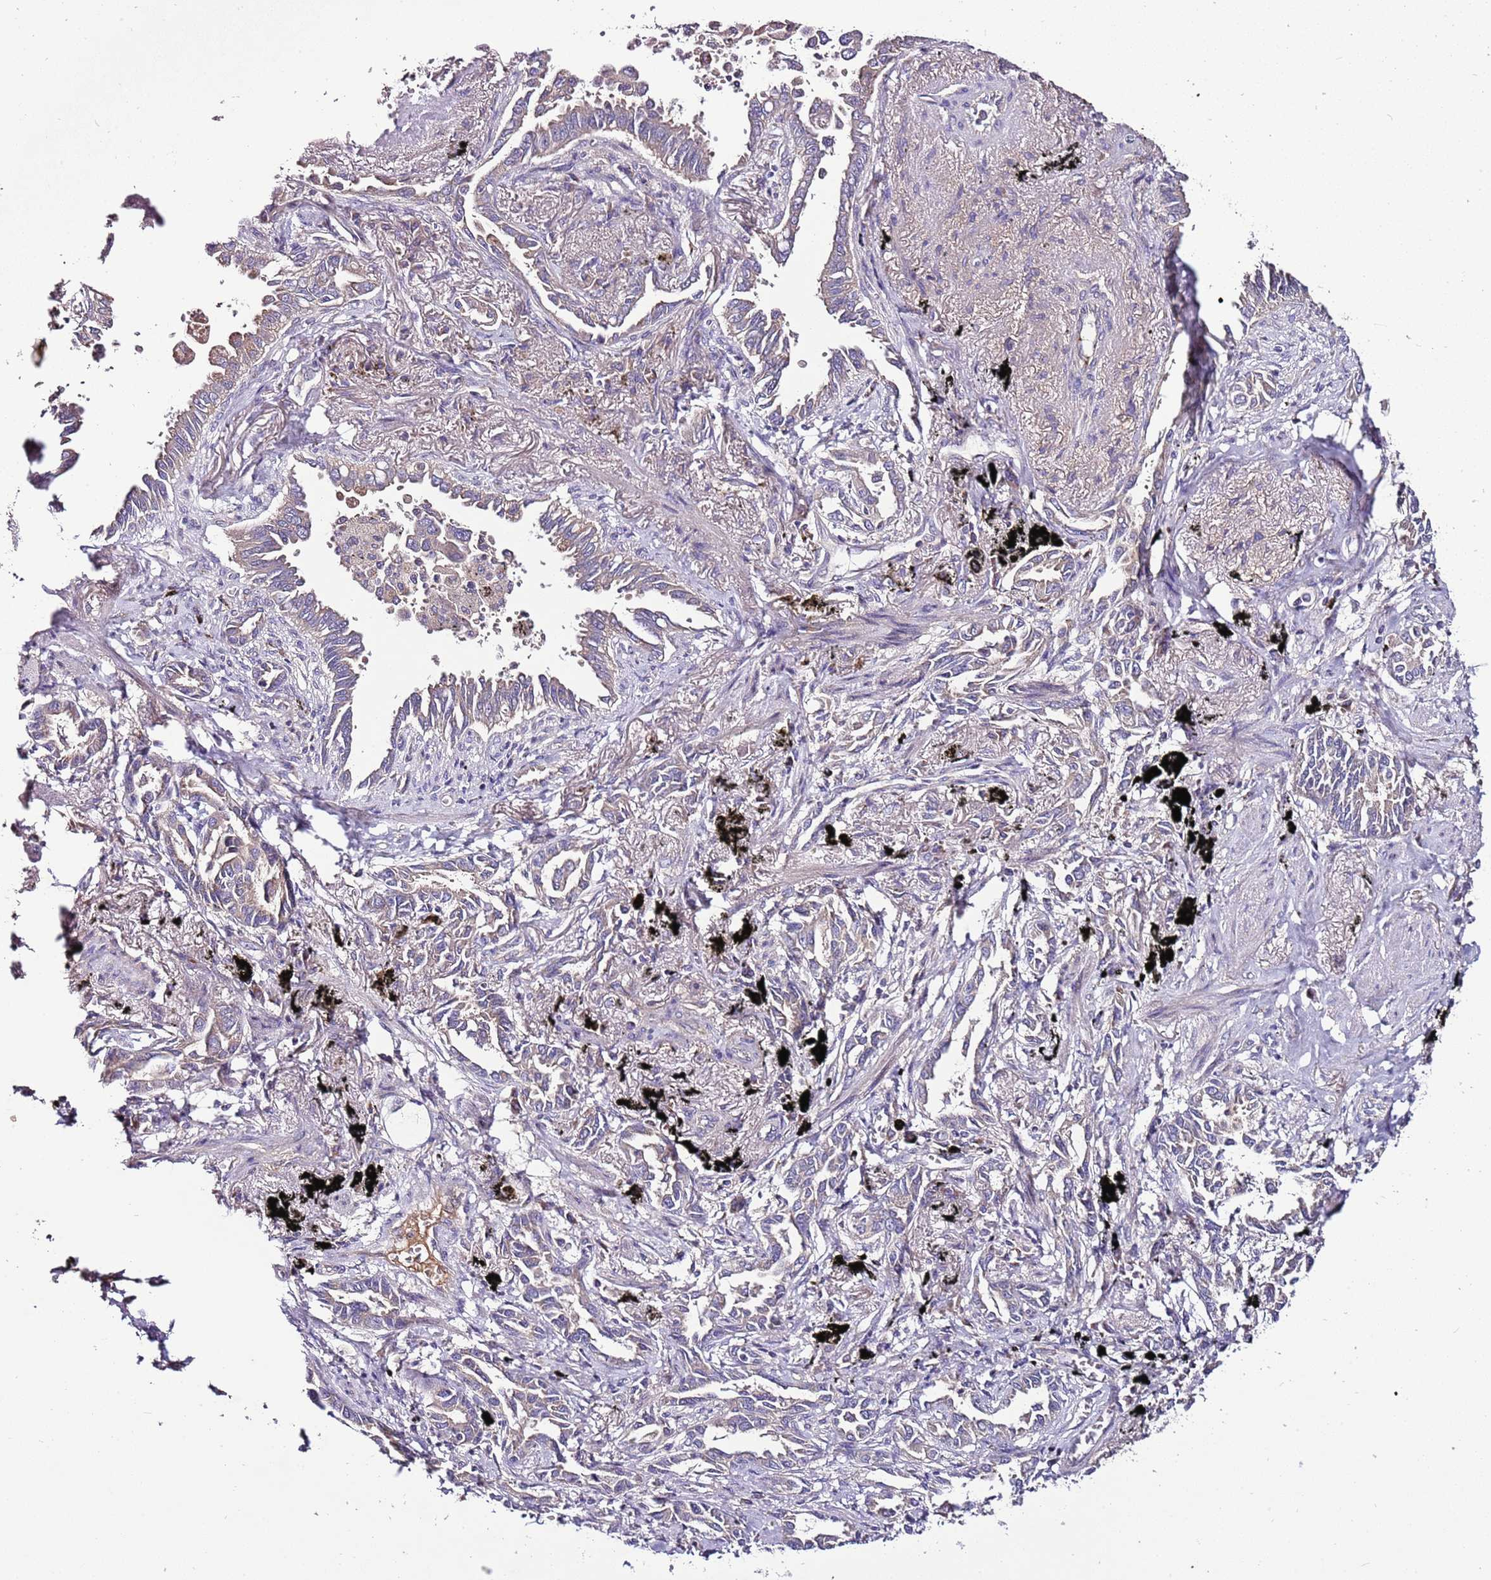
{"staining": {"intensity": "negative", "quantity": "none", "location": "none"}, "tissue": "lung cancer", "cell_type": "Tumor cells", "image_type": "cancer", "snomed": [{"axis": "morphology", "description": "Adenocarcinoma, NOS"}, {"axis": "topography", "description": "Lung"}], "caption": "Tumor cells are negative for protein expression in human adenocarcinoma (lung).", "gene": "FAM20A", "patient": {"sex": "male", "age": 67}}